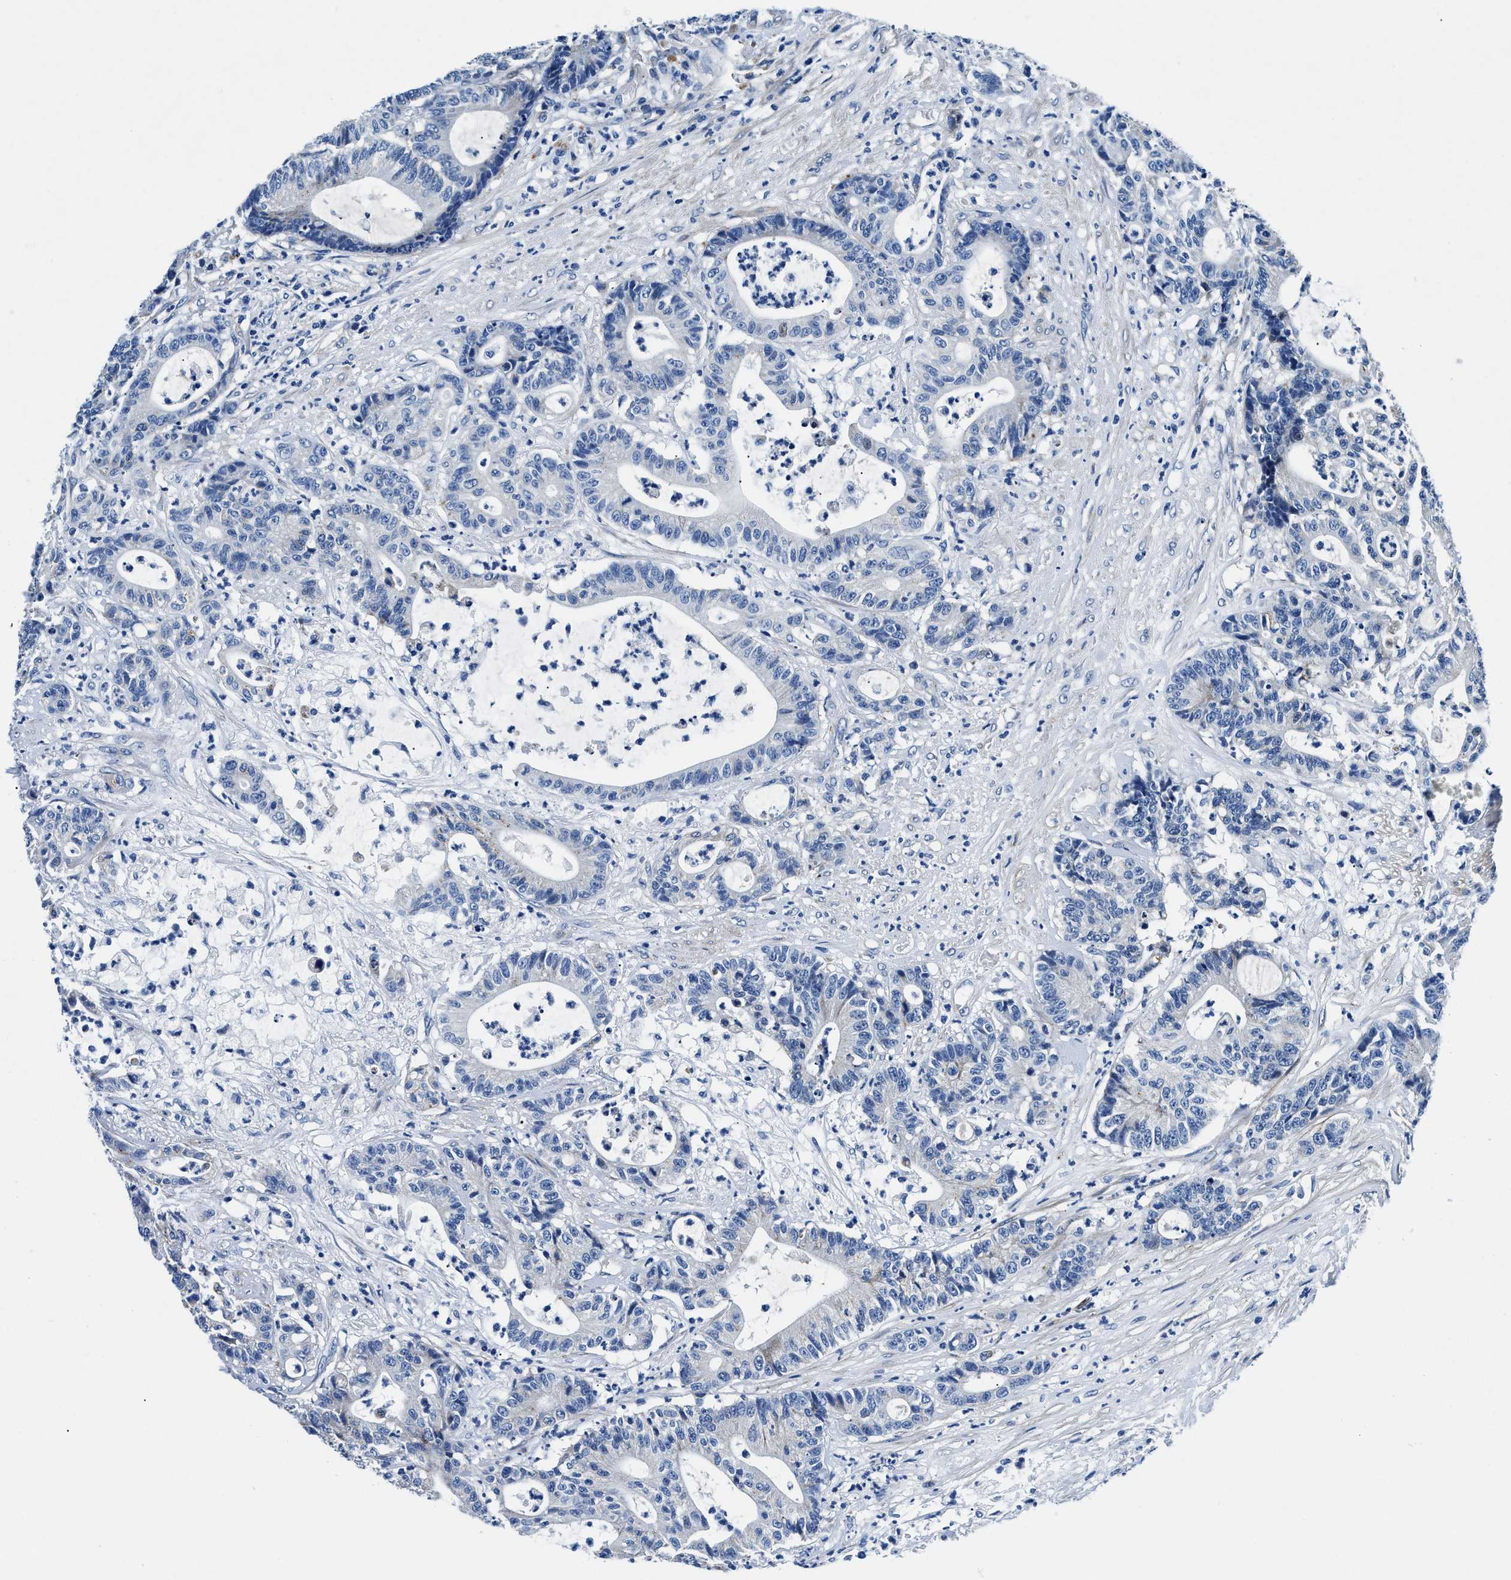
{"staining": {"intensity": "negative", "quantity": "none", "location": "none"}, "tissue": "colorectal cancer", "cell_type": "Tumor cells", "image_type": "cancer", "snomed": [{"axis": "morphology", "description": "Adenocarcinoma, NOS"}, {"axis": "topography", "description": "Colon"}], "caption": "Colorectal cancer was stained to show a protein in brown. There is no significant staining in tumor cells.", "gene": "DAG1", "patient": {"sex": "female", "age": 84}}